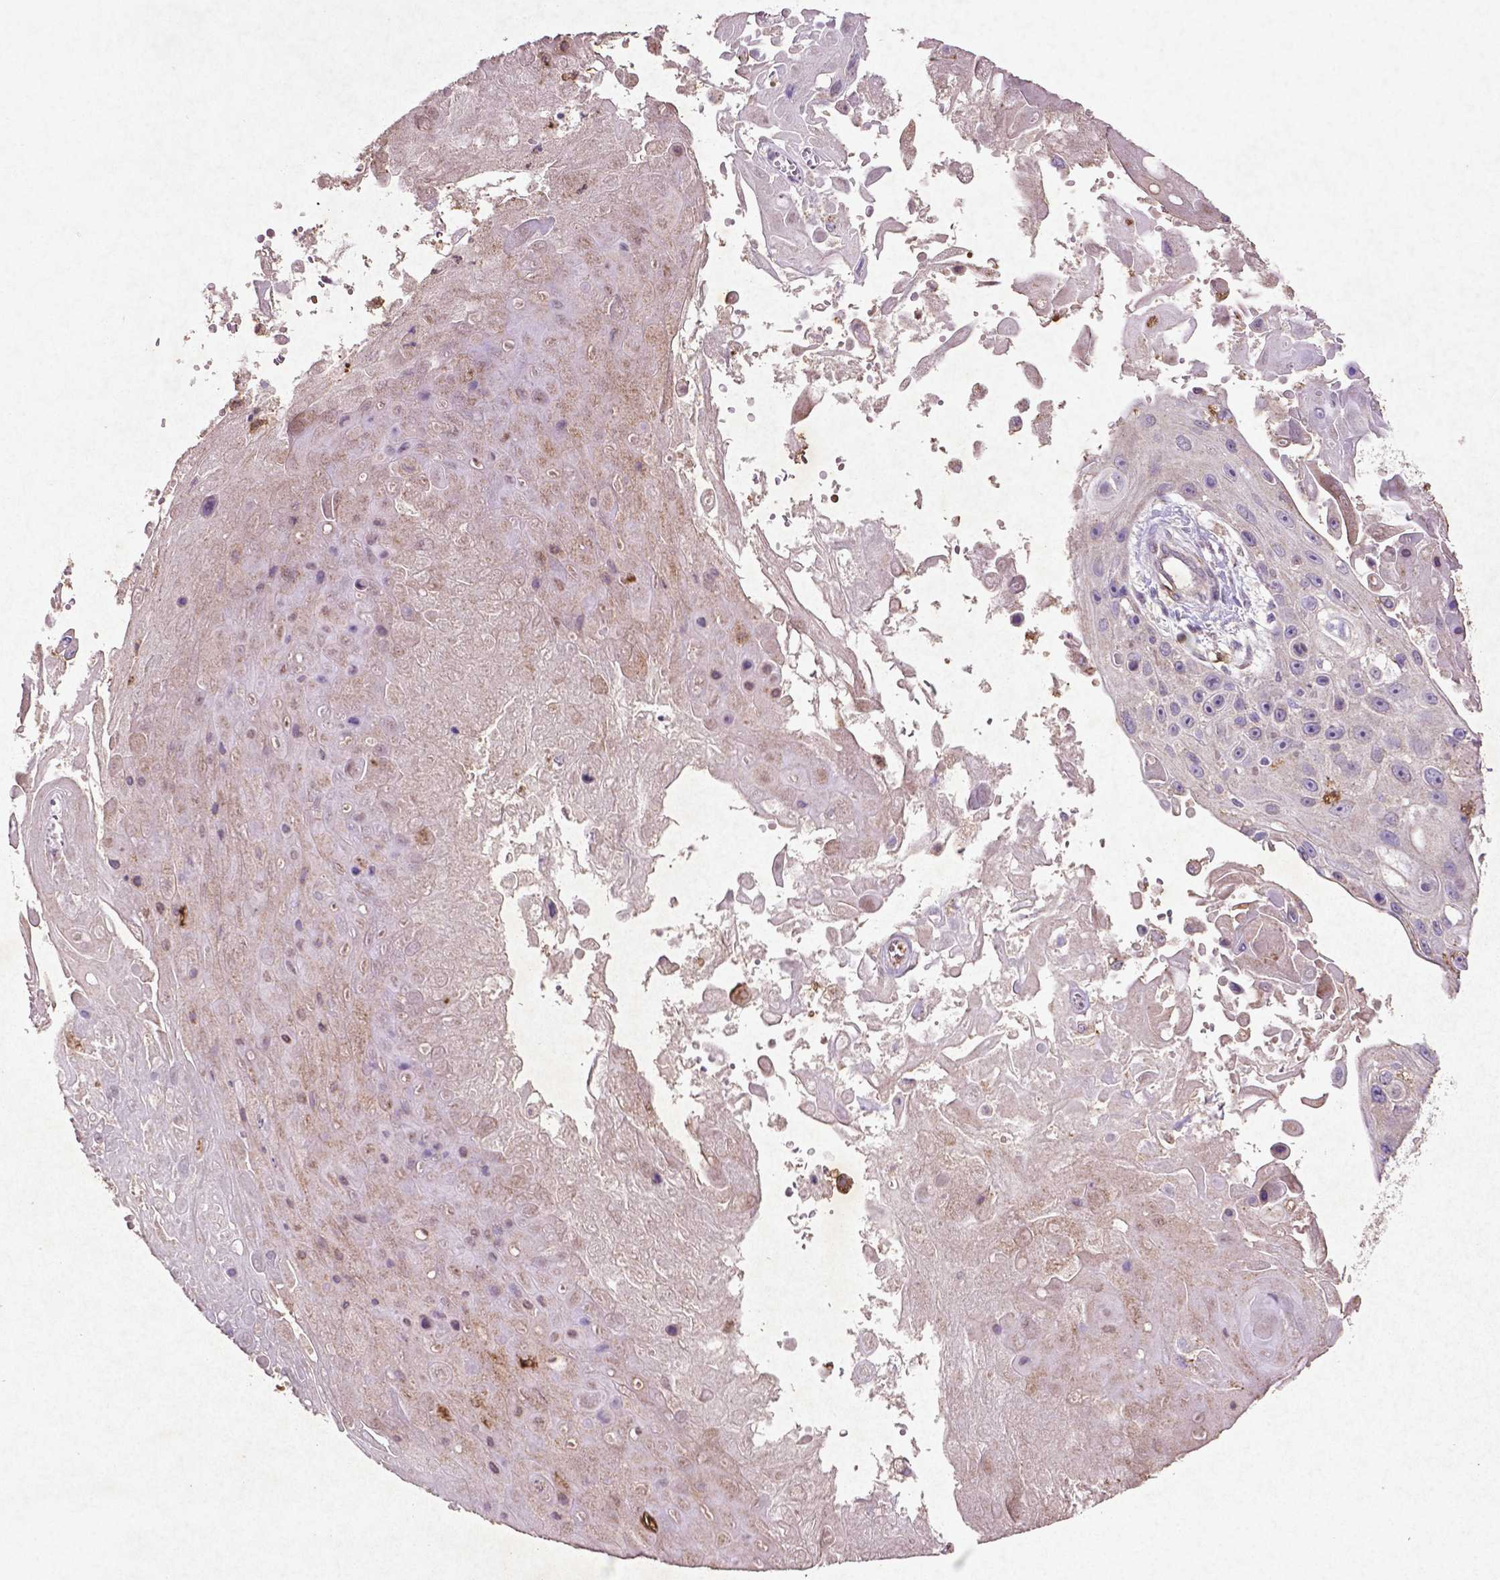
{"staining": {"intensity": "negative", "quantity": "none", "location": "none"}, "tissue": "skin cancer", "cell_type": "Tumor cells", "image_type": "cancer", "snomed": [{"axis": "morphology", "description": "Squamous cell carcinoma, NOS"}, {"axis": "topography", "description": "Skin"}], "caption": "This is a micrograph of immunohistochemistry (IHC) staining of skin cancer, which shows no positivity in tumor cells. Brightfield microscopy of immunohistochemistry (IHC) stained with DAB (brown) and hematoxylin (blue), captured at high magnification.", "gene": "MTOR", "patient": {"sex": "male", "age": 82}}